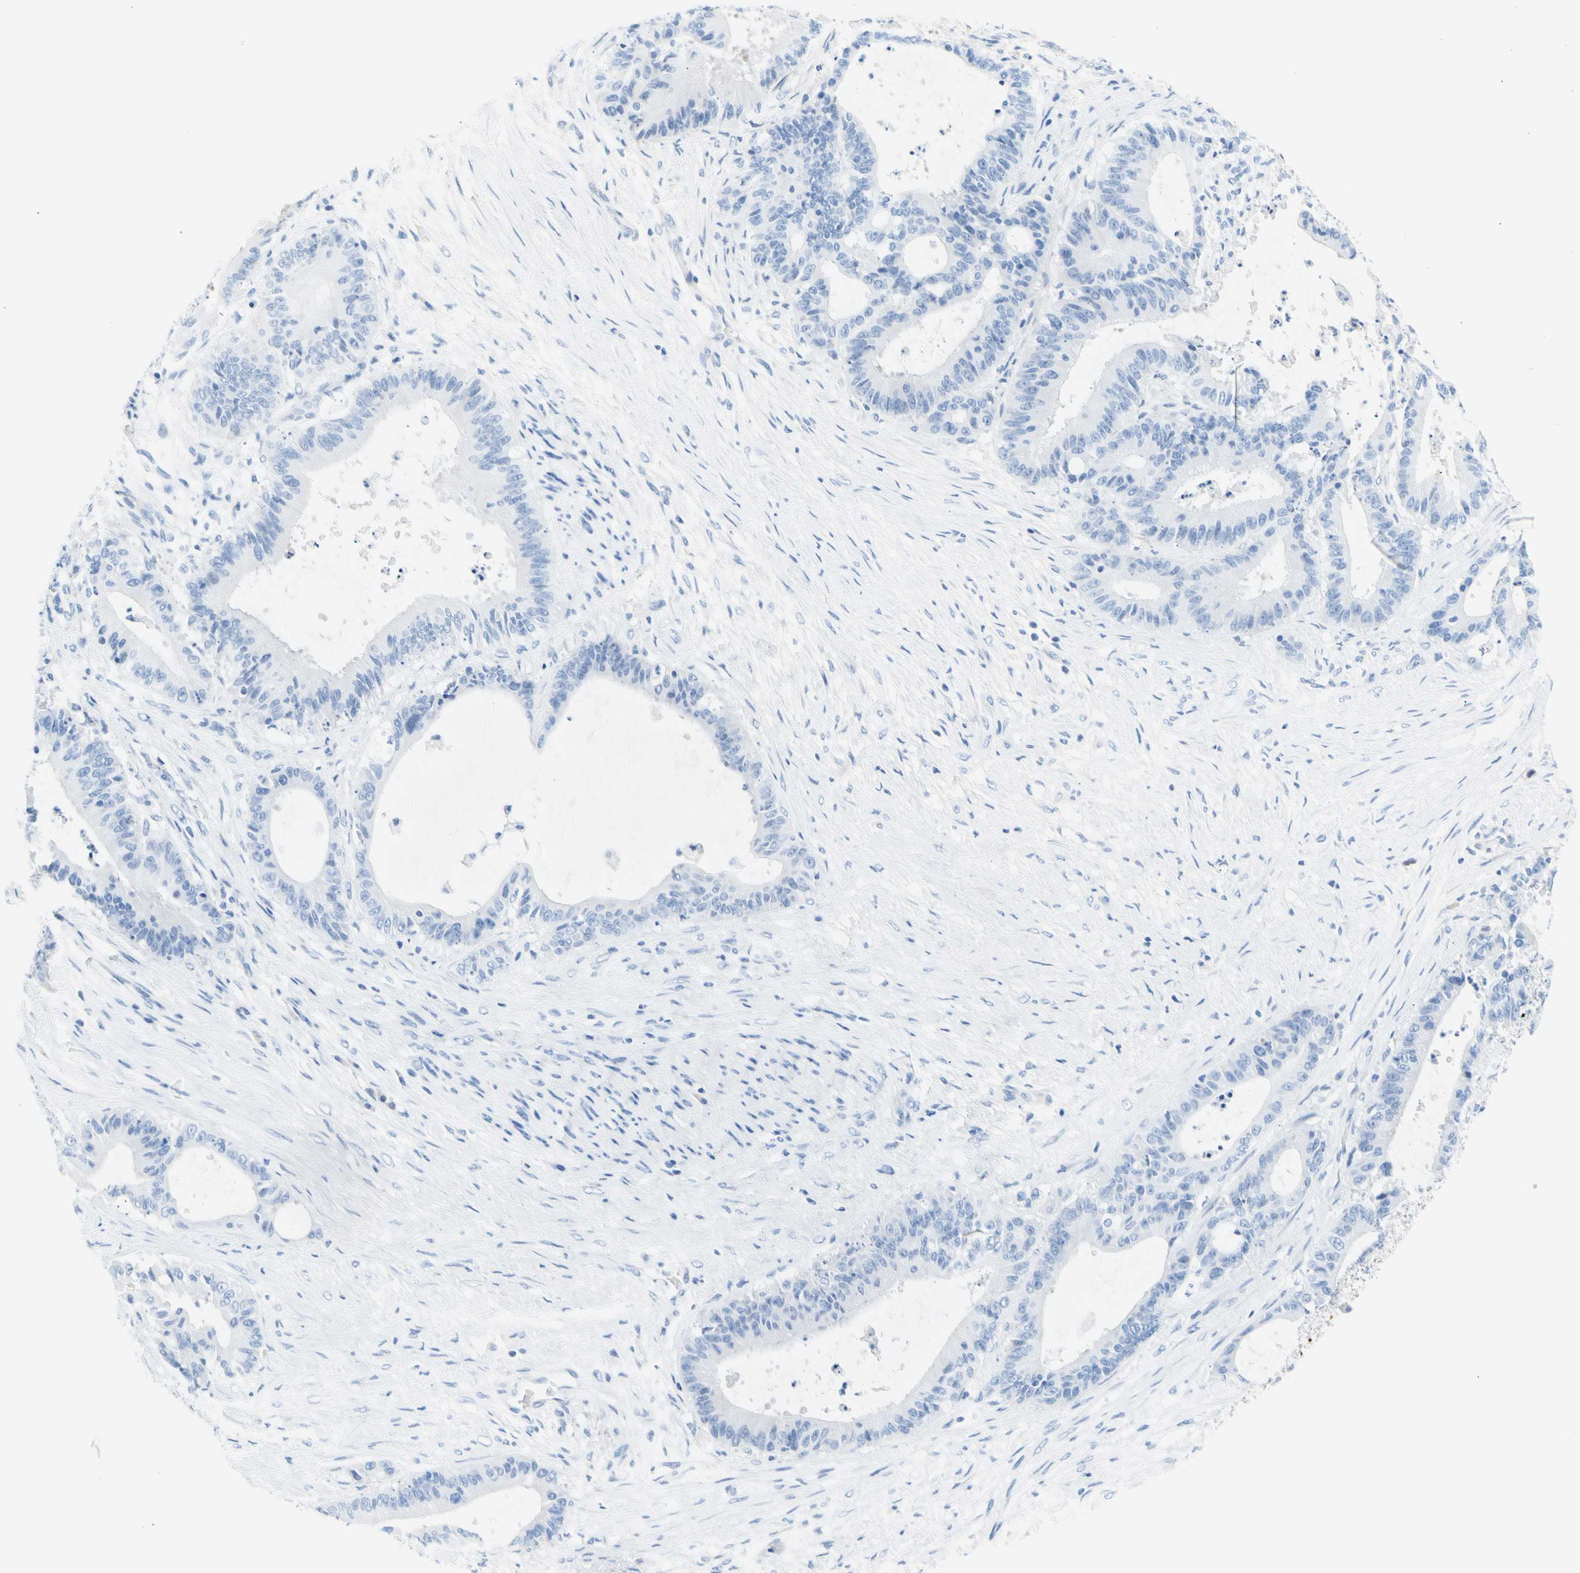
{"staining": {"intensity": "negative", "quantity": "none", "location": "none"}, "tissue": "liver cancer", "cell_type": "Tumor cells", "image_type": "cancer", "snomed": [{"axis": "morphology", "description": "Cholangiocarcinoma"}, {"axis": "topography", "description": "Liver"}], "caption": "An immunohistochemistry (IHC) photomicrograph of liver cancer is shown. There is no staining in tumor cells of liver cancer.", "gene": "CEL", "patient": {"sex": "female", "age": 73}}